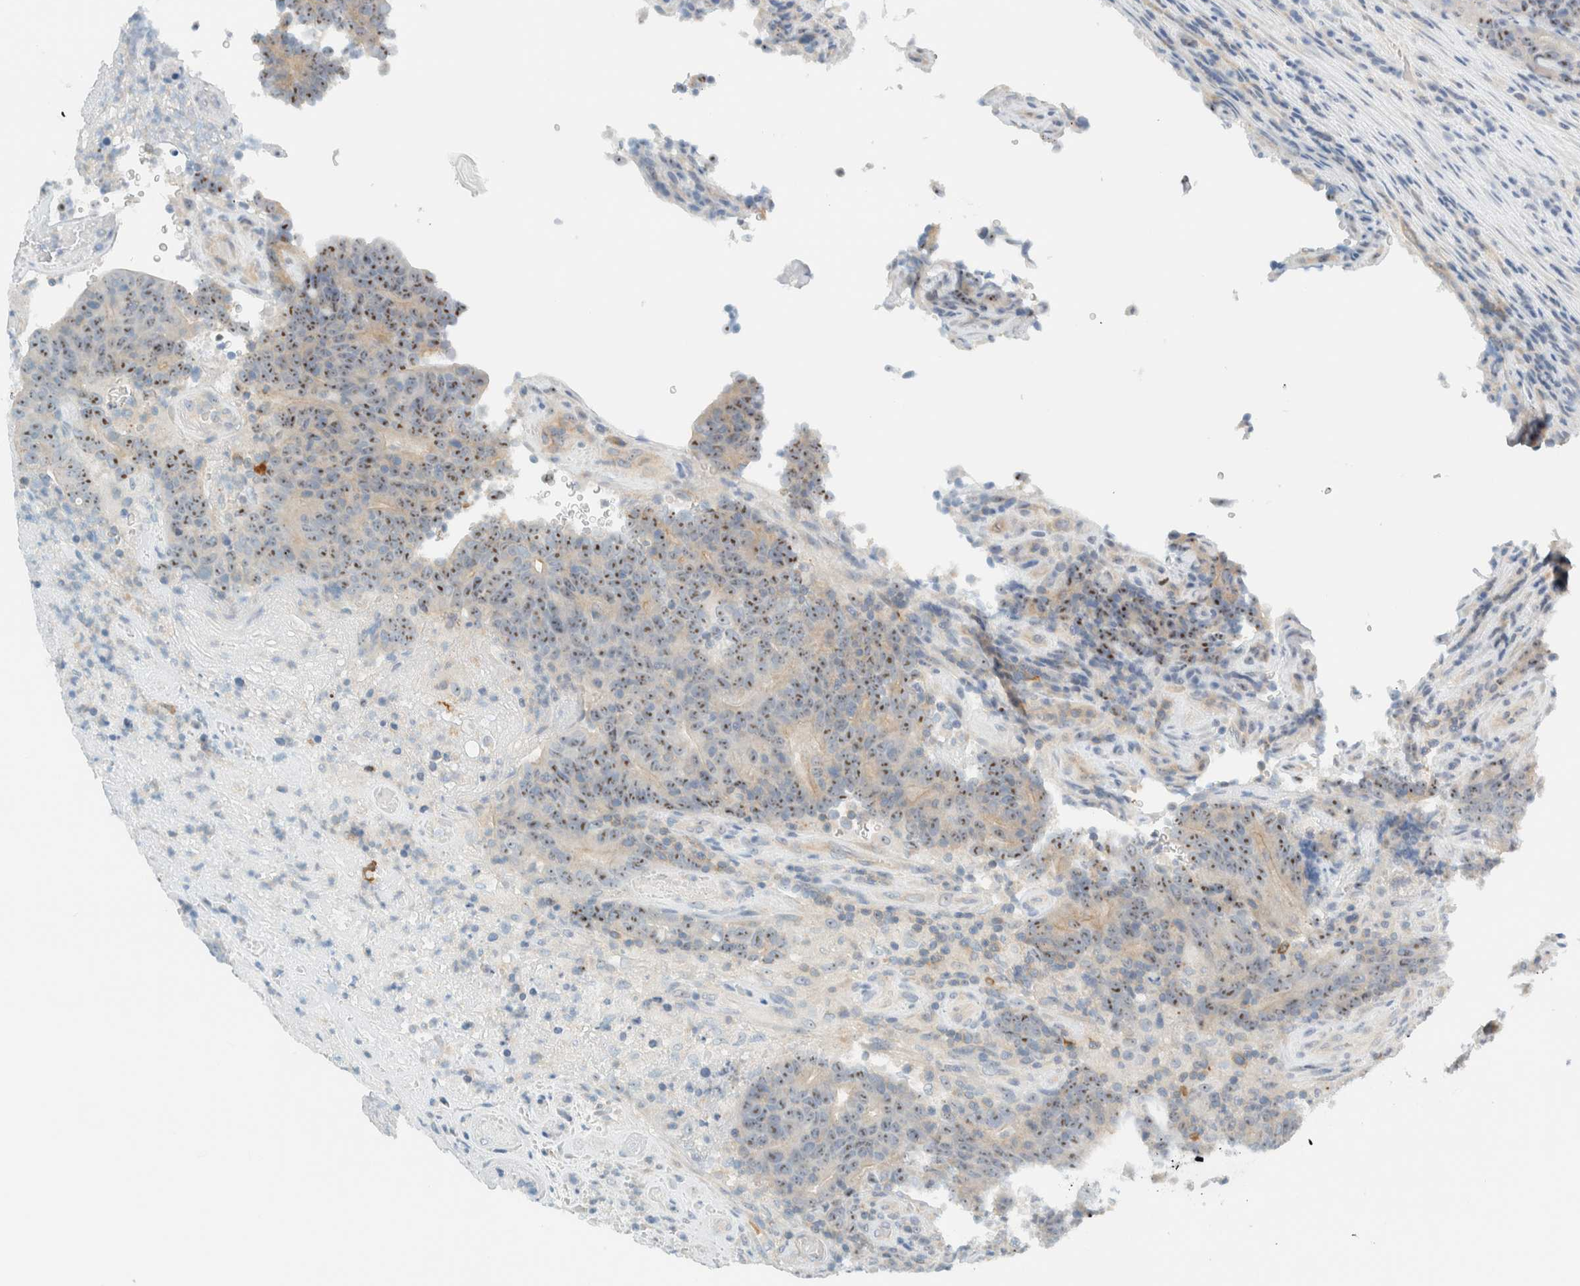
{"staining": {"intensity": "moderate", "quantity": ">75%", "location": "nuclear"}, "tissue": "colorectal cancer", "cell_type": "Tumor cells", "image_type": "cancer", "snomed": [{"axis": "morphology", "description": "Normal tissue, NOS"}, {"axis": "morphology", "description": "Adenocarcinoma, NOS"}, {"axis": "topography", "description": "Colon"}], "caption": "IHC of human adenocarcinoma (colorectal) shows medium levels of moderate nuclear expression in about >75% of tumor cells. (Stains: DAB (3,3'-diaminobenzidine) in brown, nuclei in blue, Microscopy: brightfield microscopy at high magnification).", "gene": "NDE1", "patient": {"sex": "female", "age": 75}}